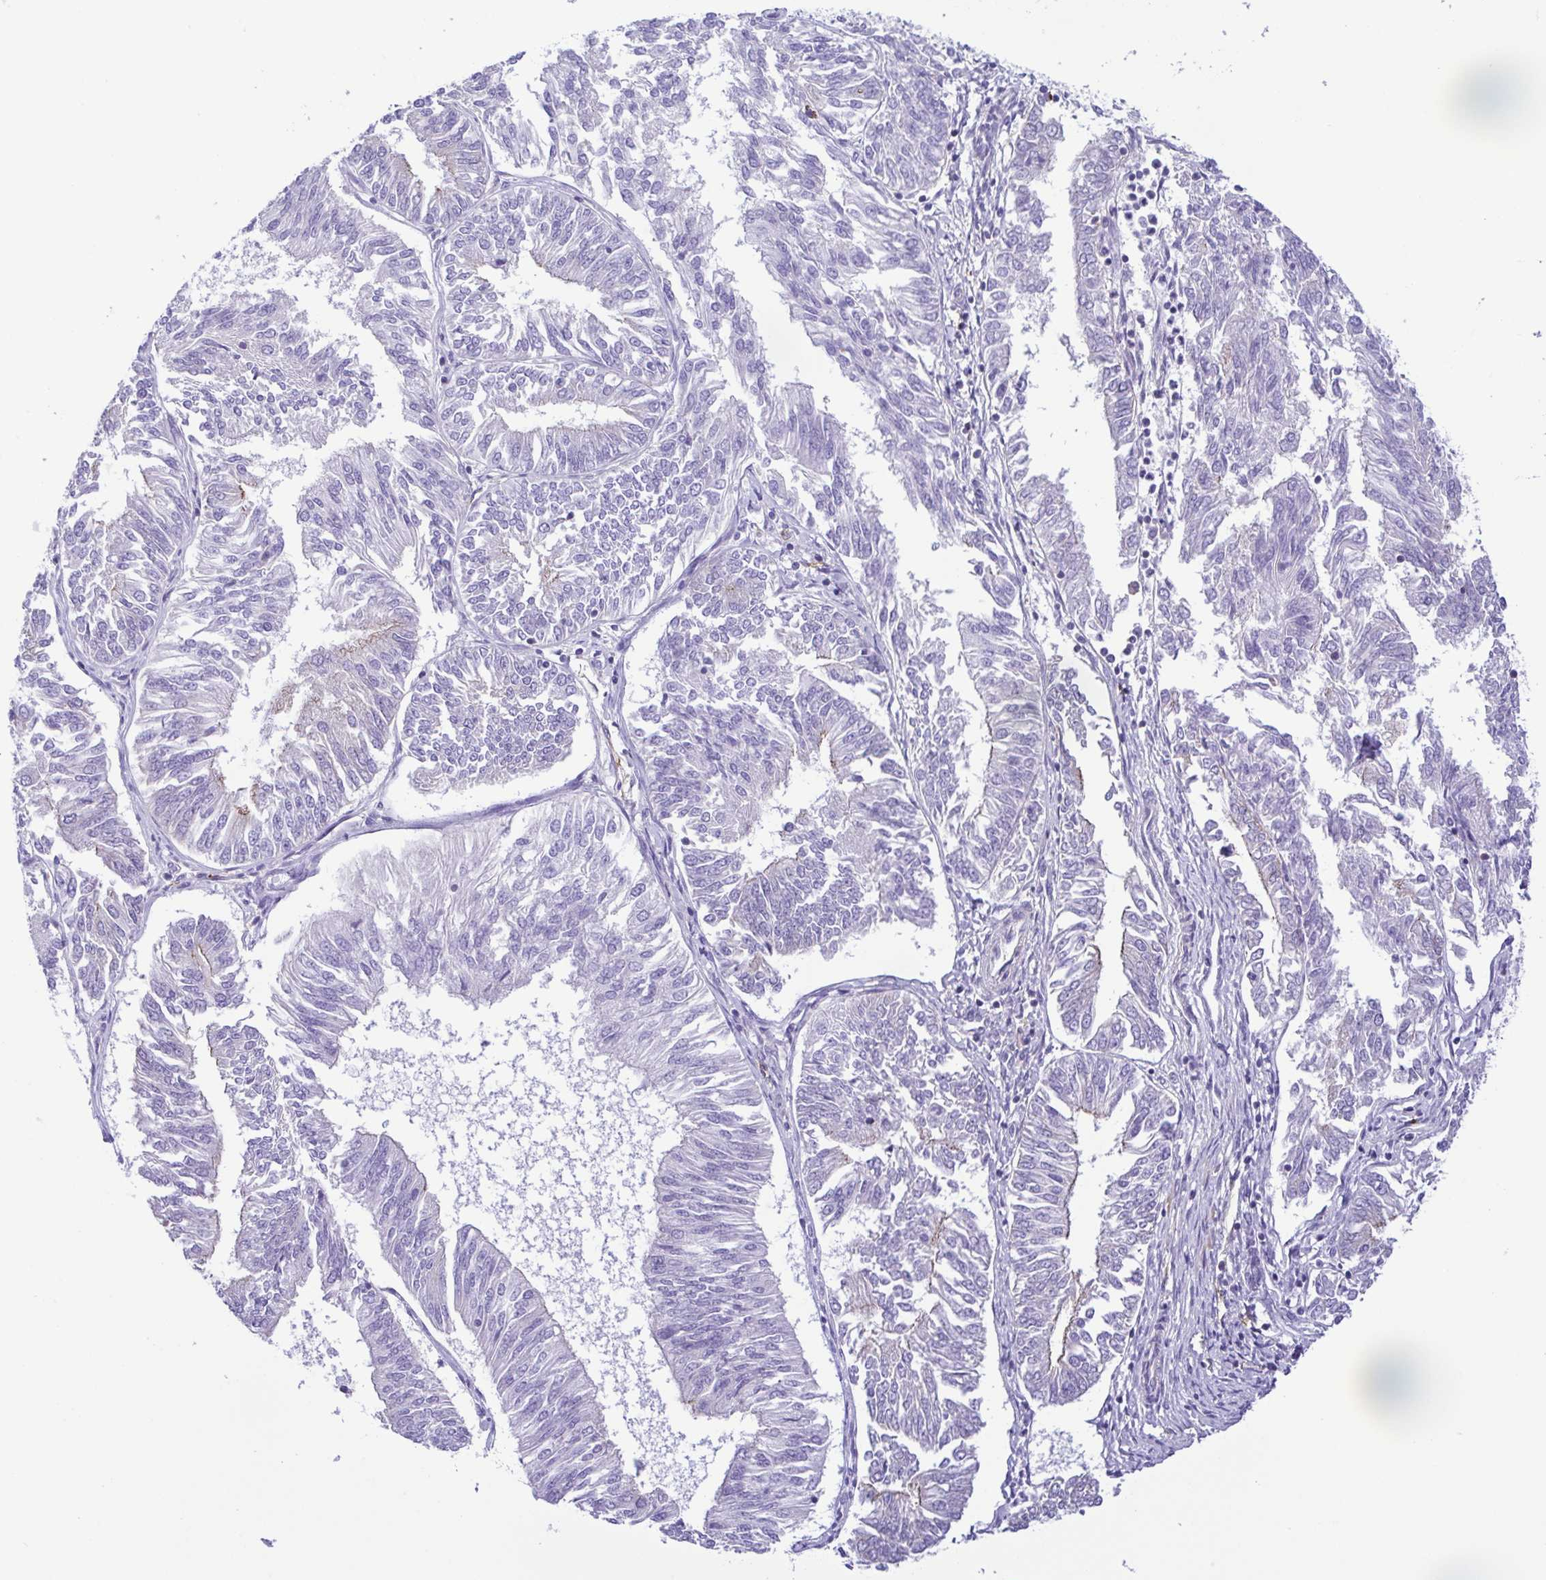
{"staining": {"intensity": "negative", "quantity": "none", "location": "none"}, "tissue": "endometrial cancer", "cell_type": "Tumor cells", "image_type": "cancer", "snomed": [{"axis": "morphology", "description": "Adenocarcinoma, NOS"}, {"axis": "topography", "description": "Endometrium"}], "caption": "DAB immunohistochemical staining of endometrial adenocarcinoma exhibits no significant expression in tumor cells.", "gene": "GPR182", "patient": {"sex": "female", "age": 58}}